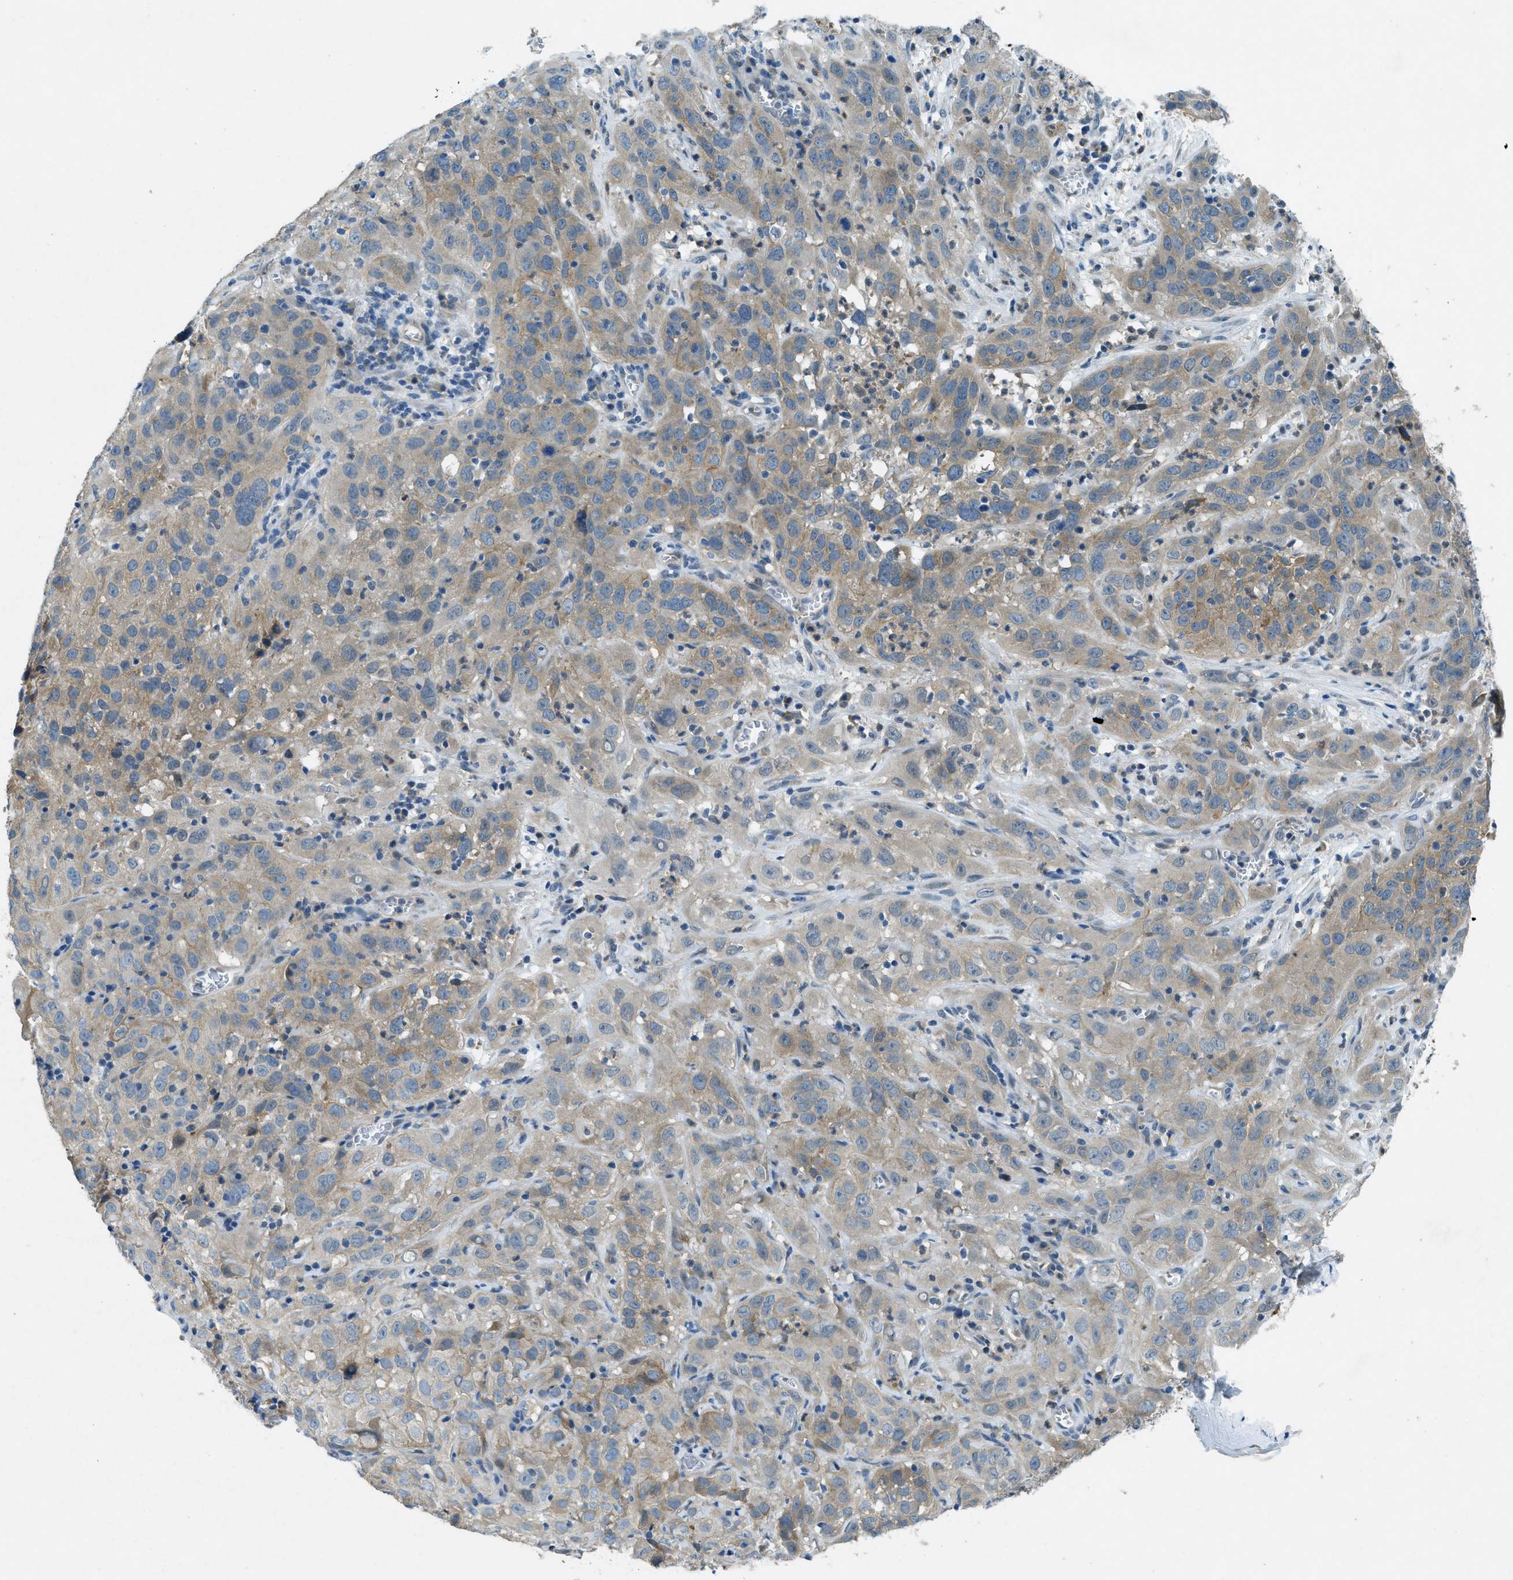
{"staining": {"intensity": "weak", "quantity": "25%-75%", "location": "cytoplasmic/membranous"}, "tissue": "cervical cancer", "cell_type": "Tumor cells", "image_type": "cancer", "snomed": [{"axis": "morphology", "description": "Squamous cell carcinoma, NOS"}, {"axis": "topography", "description": "Cervix"}], "caption": "Tumor cells exhibit low levels of weak cytoplasmic/membranous positivity in approximately 25%-75% of cells in cervical cancer.", "gene": "SNX14", "patient": {"sex": "female", "age": 32}}